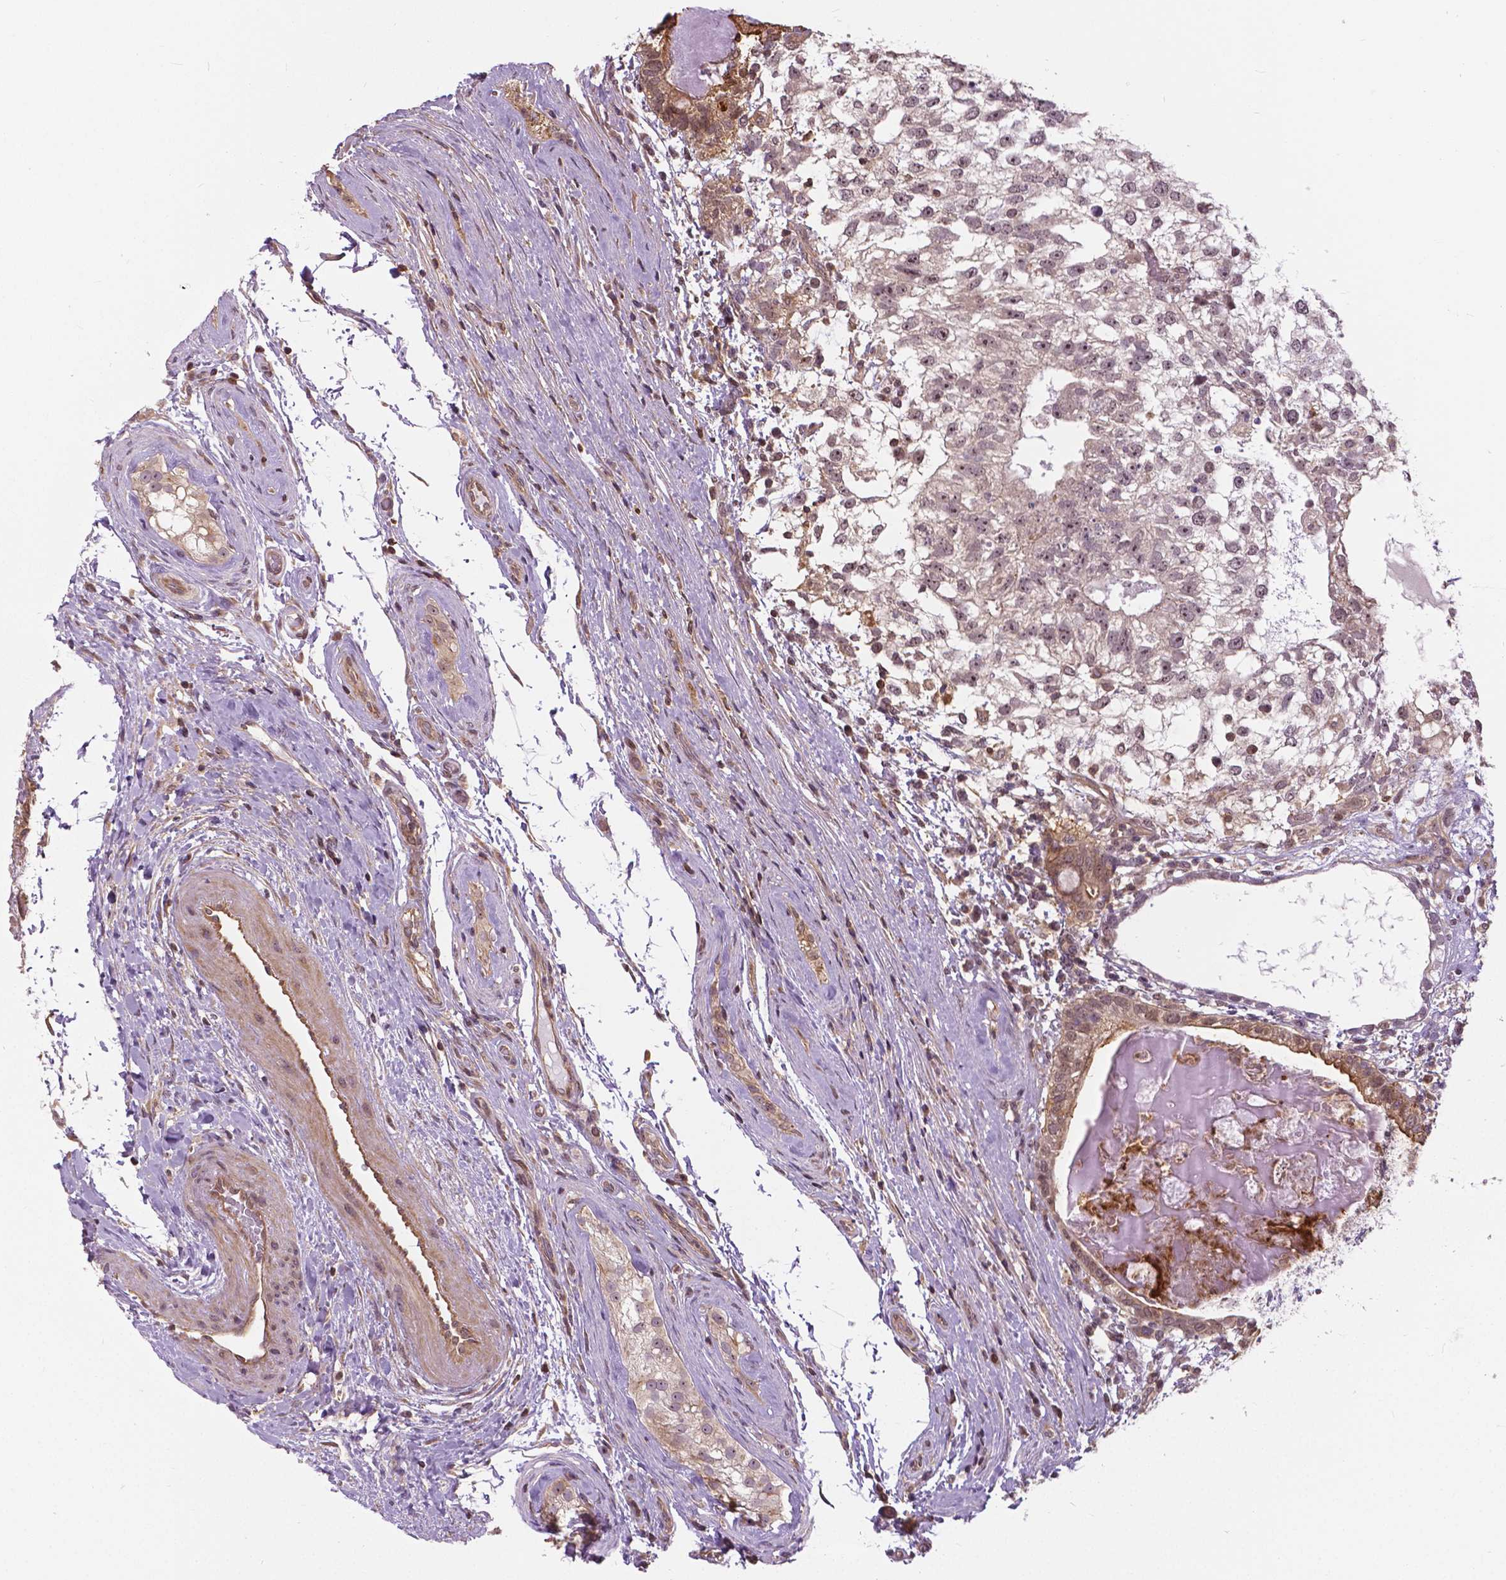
{"staining": {"intensity": "moderate", "quantity": "25%-75%", "location": "cytoplasmic/membranous,nuclear"}, "tissue": "testis cancer", "cell_type": "Tumor cells", "image_type": "cancer", "snomed": [{"axis": "morphology", "description": "Seminoma, NOS"}, {"axis": "morphology", "description": "Carcinoma, Embryonal, NOS"}, {"axis": "topography", "description": "Testis"}], "caption": "IHC photomicrograph of human embryonal carcinoma (testis) stained for a protein (brown), which displays medium levels of moderate cytoplasmic/membranous and nuclear positivity in approximately 25%-75% of tumor cells.", "gene": "ANXA13", "patient": {"sex": "male", "age": 41}}